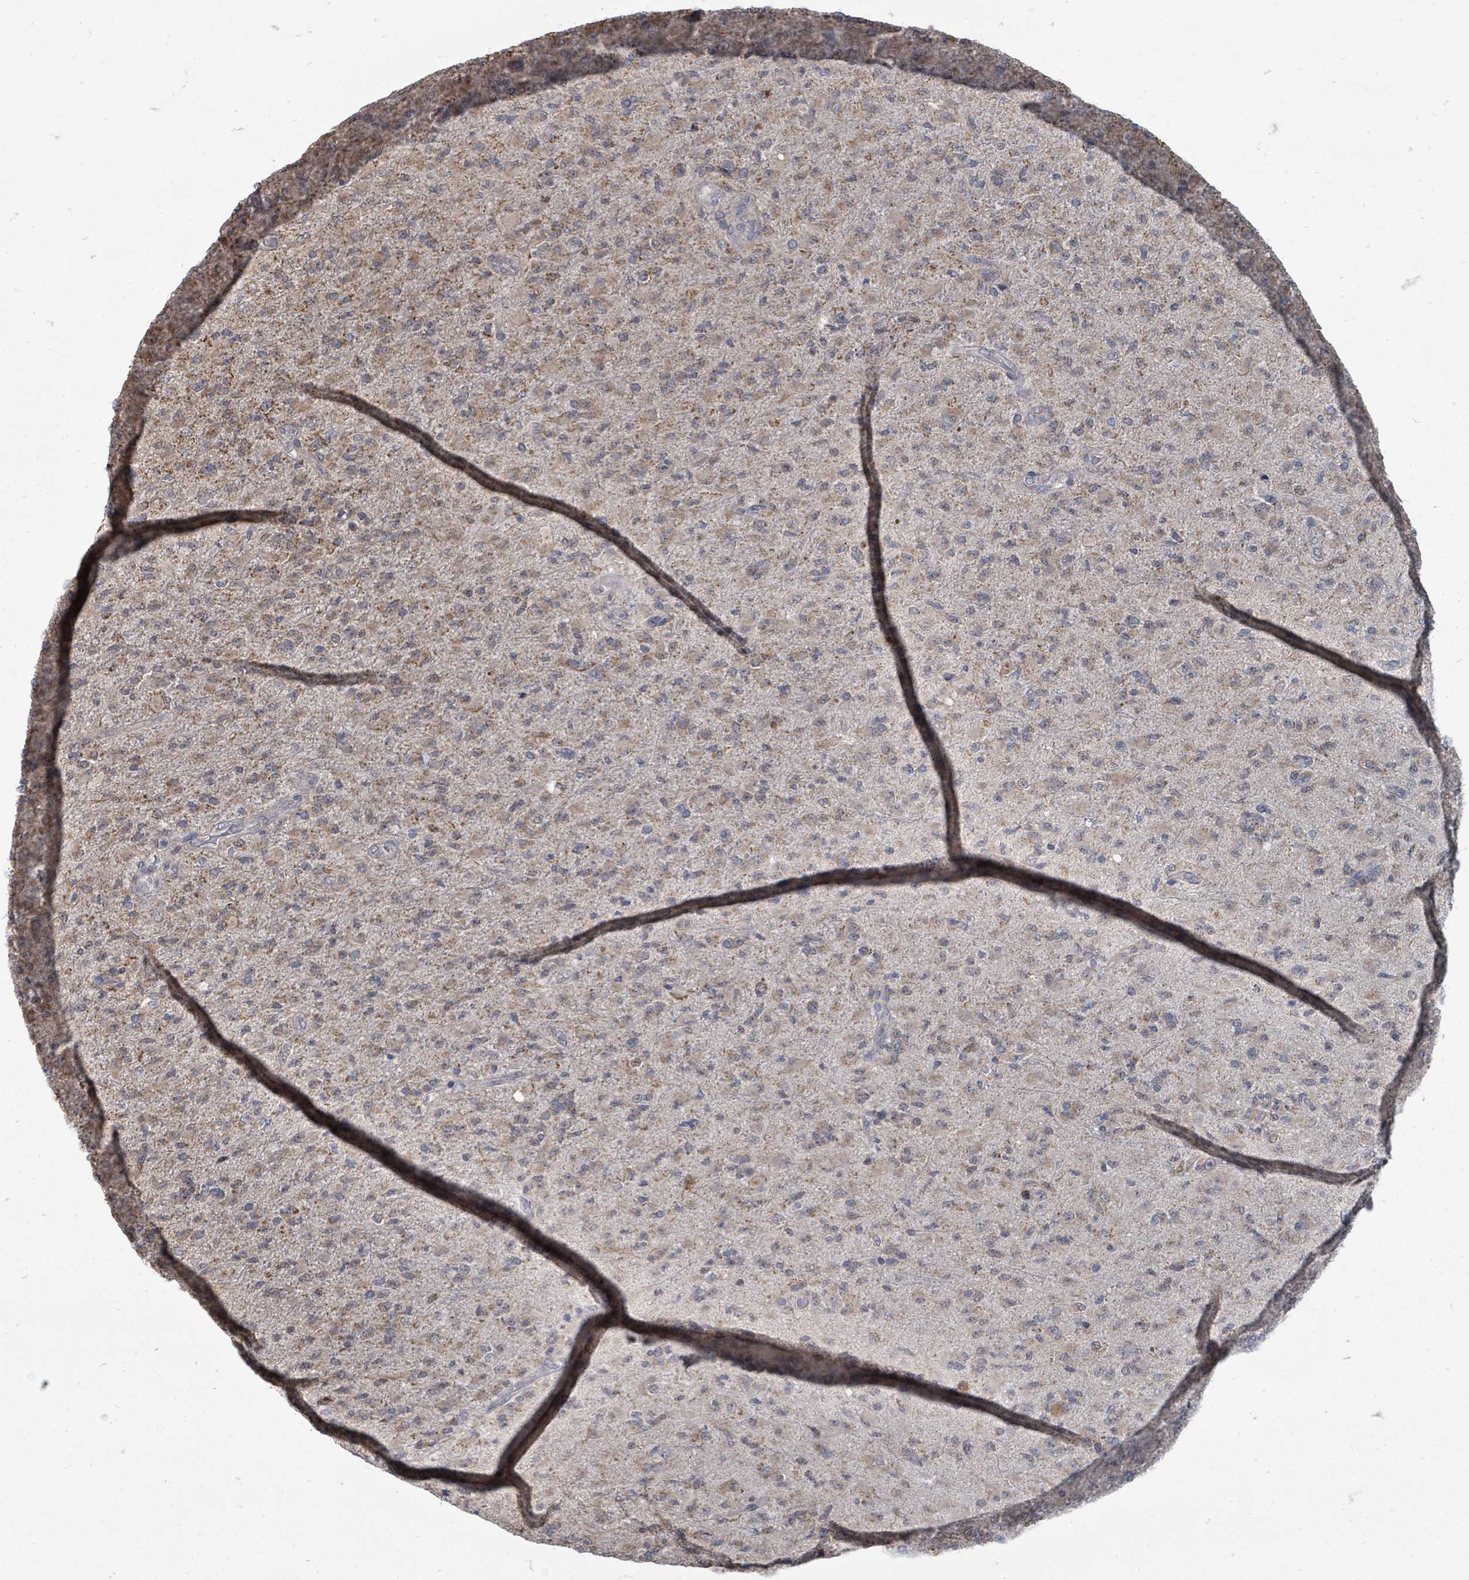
{"staining": {"intensity": "weak", "quantity": ">75%", "location": "cytoplasmic/membranous"}, "tissue": "glioma", "cell_type": "Tumor cells", "image_type": "cancer", "snomed": [{"axis": "morphology", "description": "Glioma, malignant, Low grade"}, {"axis": "topography", "description": "Brain"}], "caption": "Human low-grade glioma (malignant) stained with a protein marker demonstrates weak staining in tumor cells.", "gene": "MAGOHB", "patient": {"sex": "male", "age": 65}}